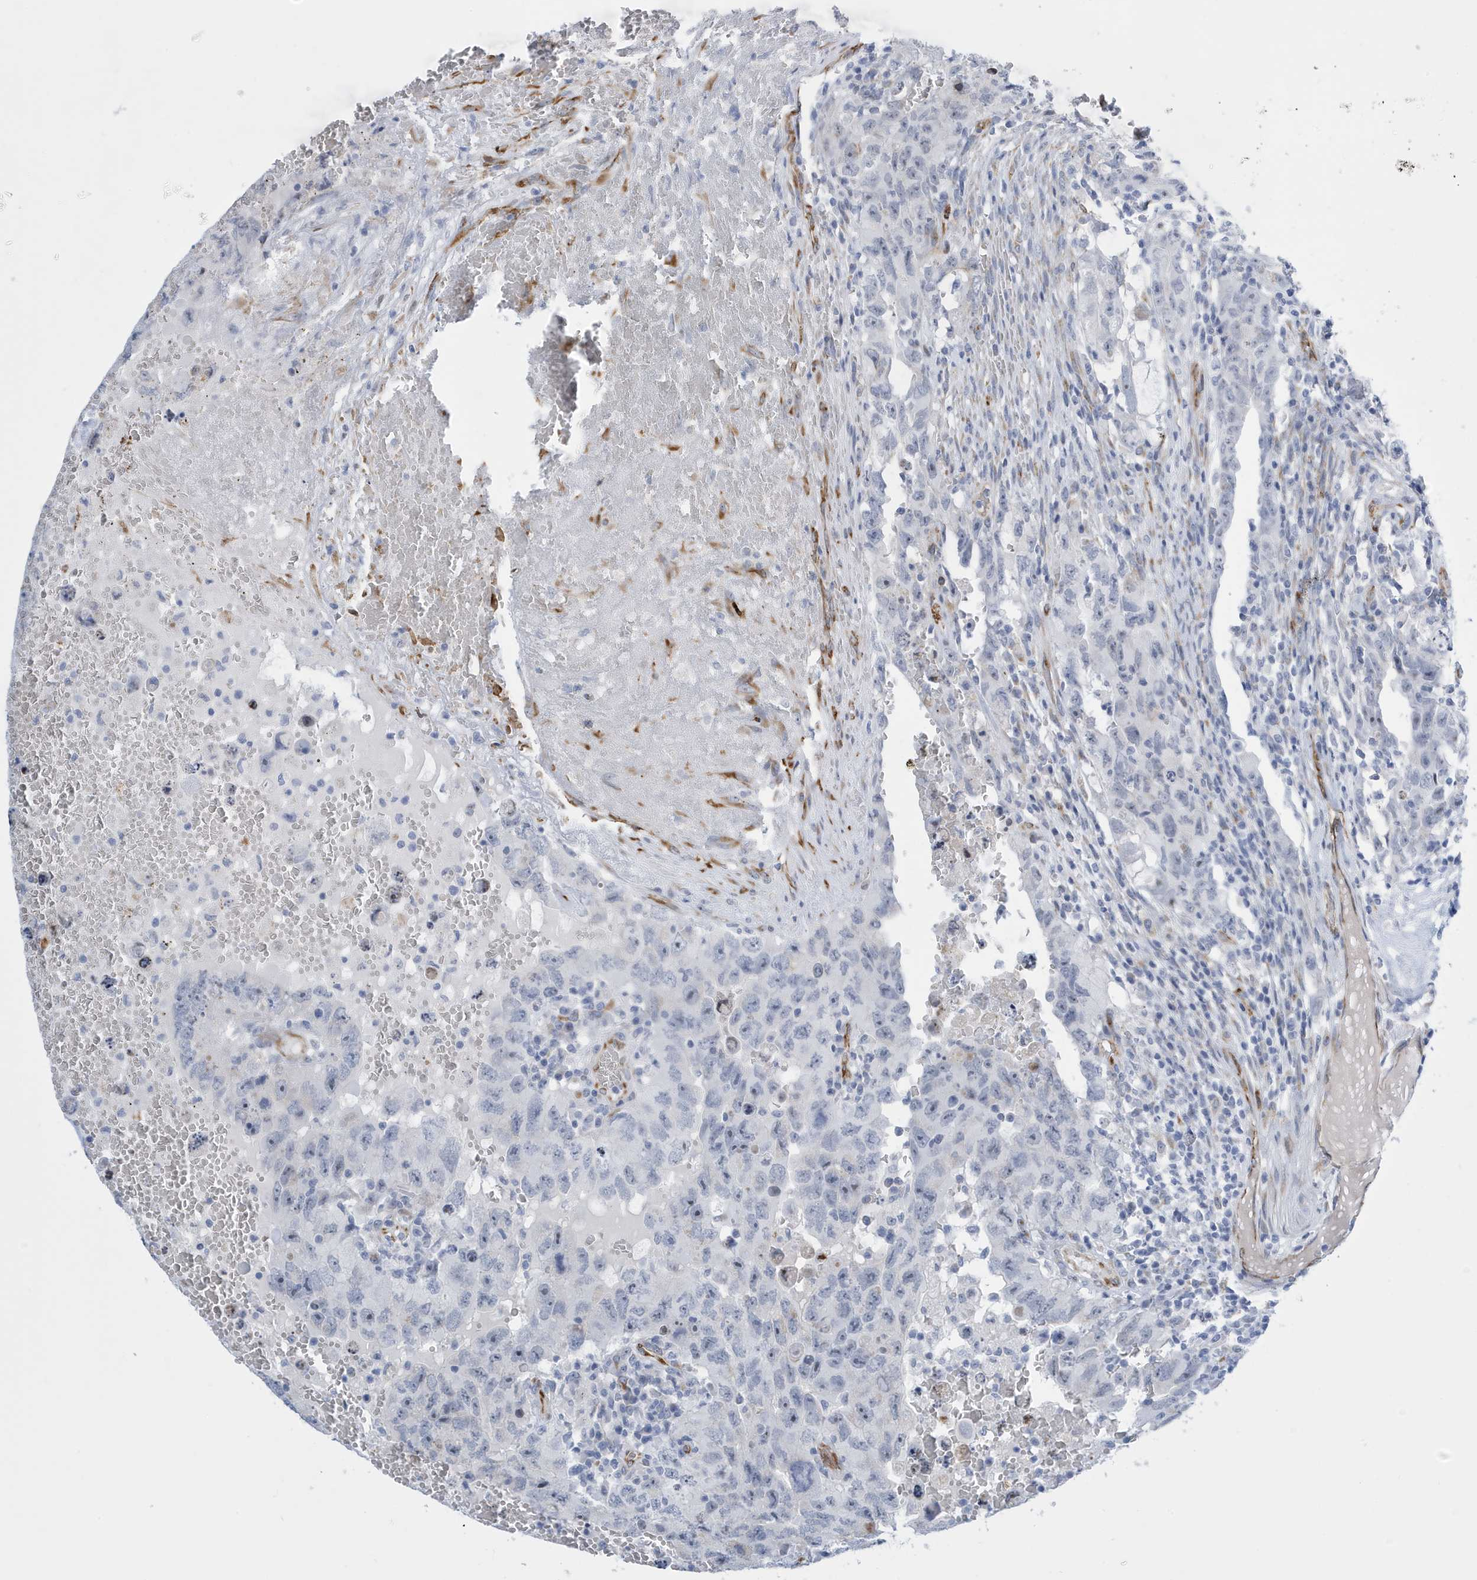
{"staining": {"intensity": "negative", "quantity": "none", "location": "none"}, "tissue": "testis cancer", "cell_type": "Tumor cells", "image_type": "cancer", "snomed": [{"axis": "morphology", "description": "Carcinoma, Embryonal, NOS"}, {"axis": "topography", "description": "Testis"}], "caption": "Tumor cells show no significant protein positivity in testis embryonal carcinoma.", "gene": "SEMA3F", "patient": {"sex": "male", "age": 26}}